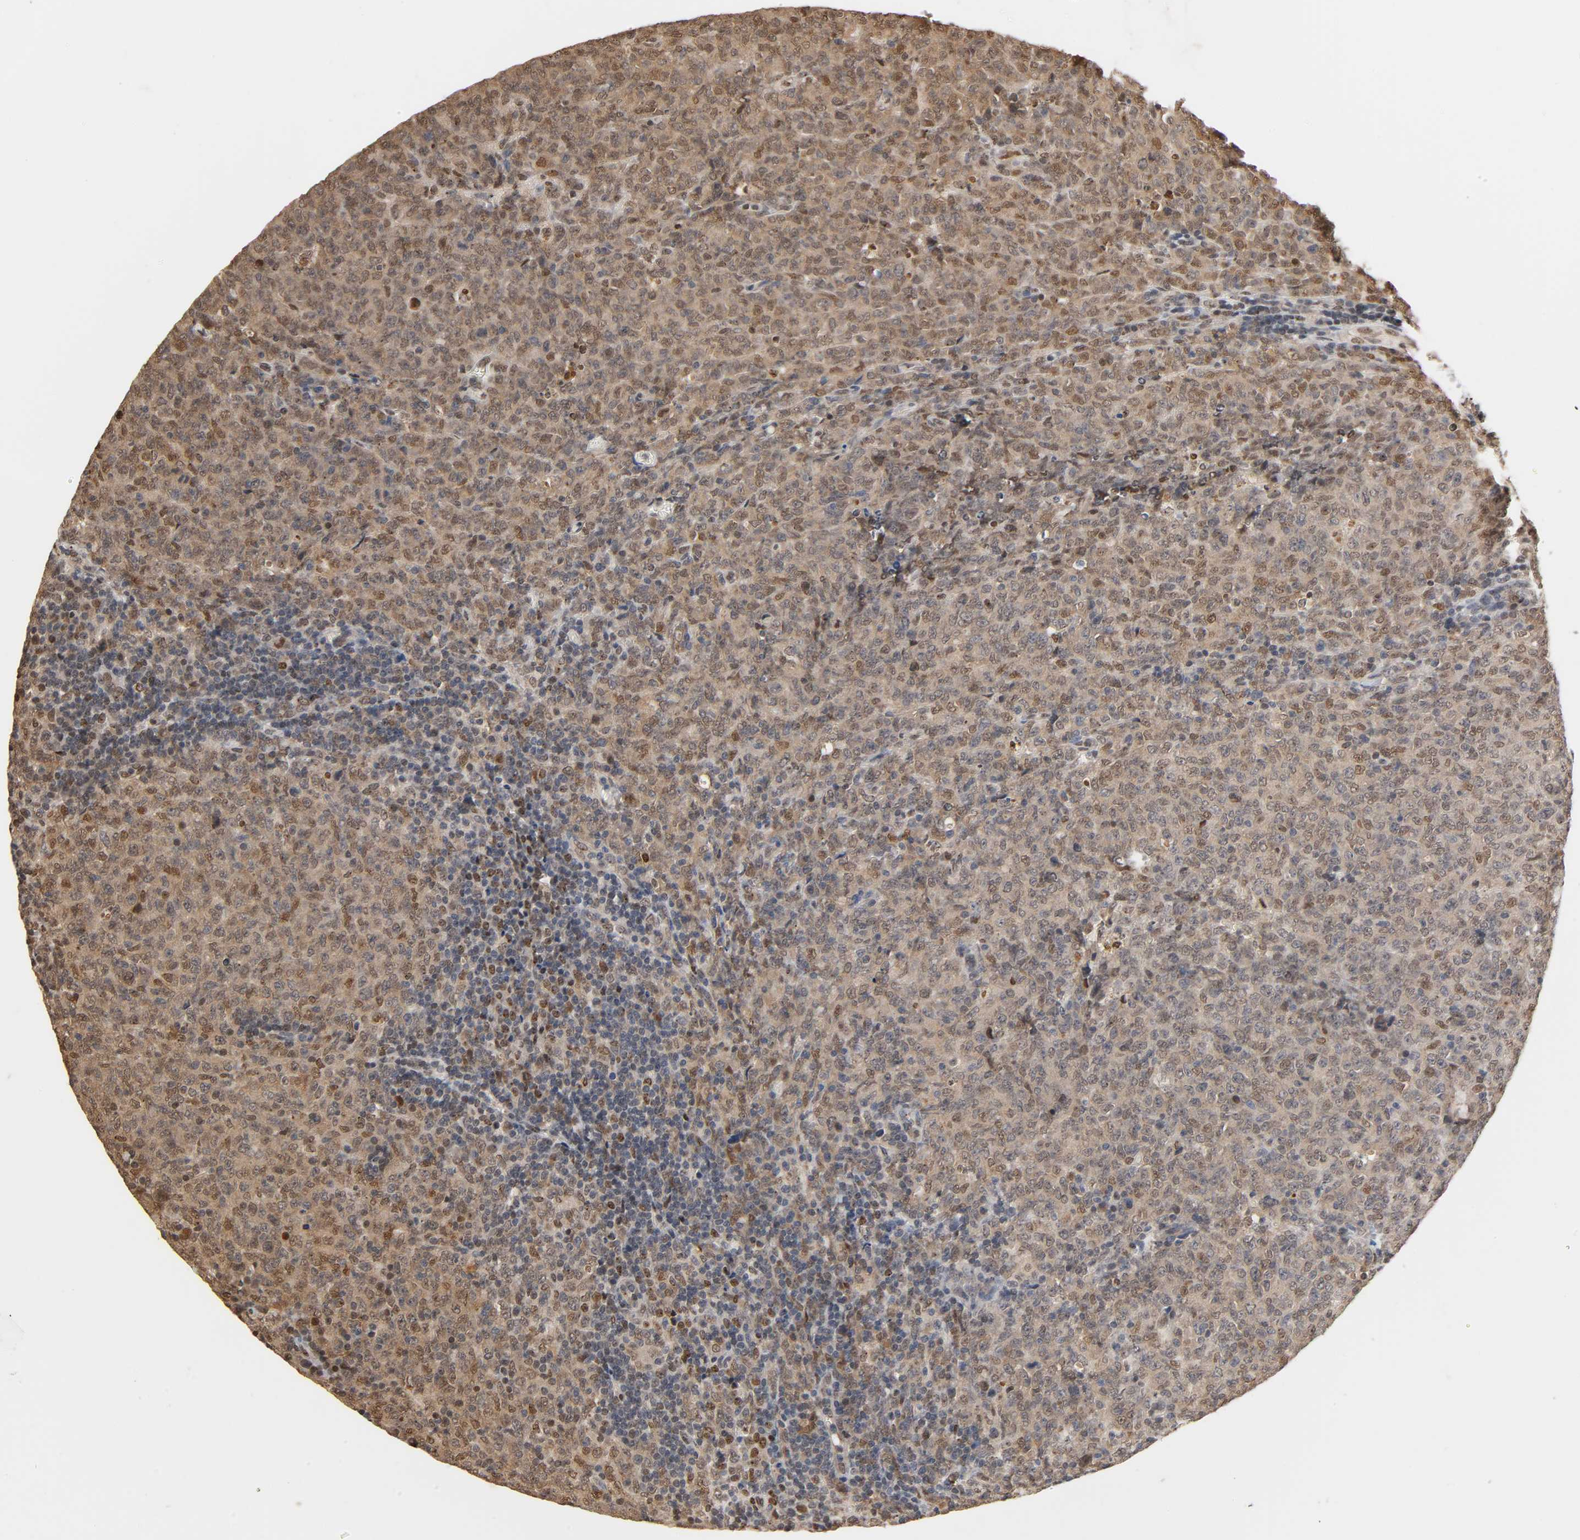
{"staining": {"intensity": "moderate", "quantity": ">75%", "location": "nuclear"}, "tissue": "lymphoma", "cell_type": "Tumor cells", "image_type": "cancer", "snomed": [{"axis": "morphology", "description": "Malignant lymphoma, non-Hodgkin's type, High grade"}, {"axis": "topography", "description": "Tonsil"}], "caption": "High-power microscopy captured an IHC photomicrograph of lymphoma, revealing moderate nuclear positivity in approximately >75% of tumor cells.", "gene": "UBC", "patient": {"sex": "female", "age": 36}}